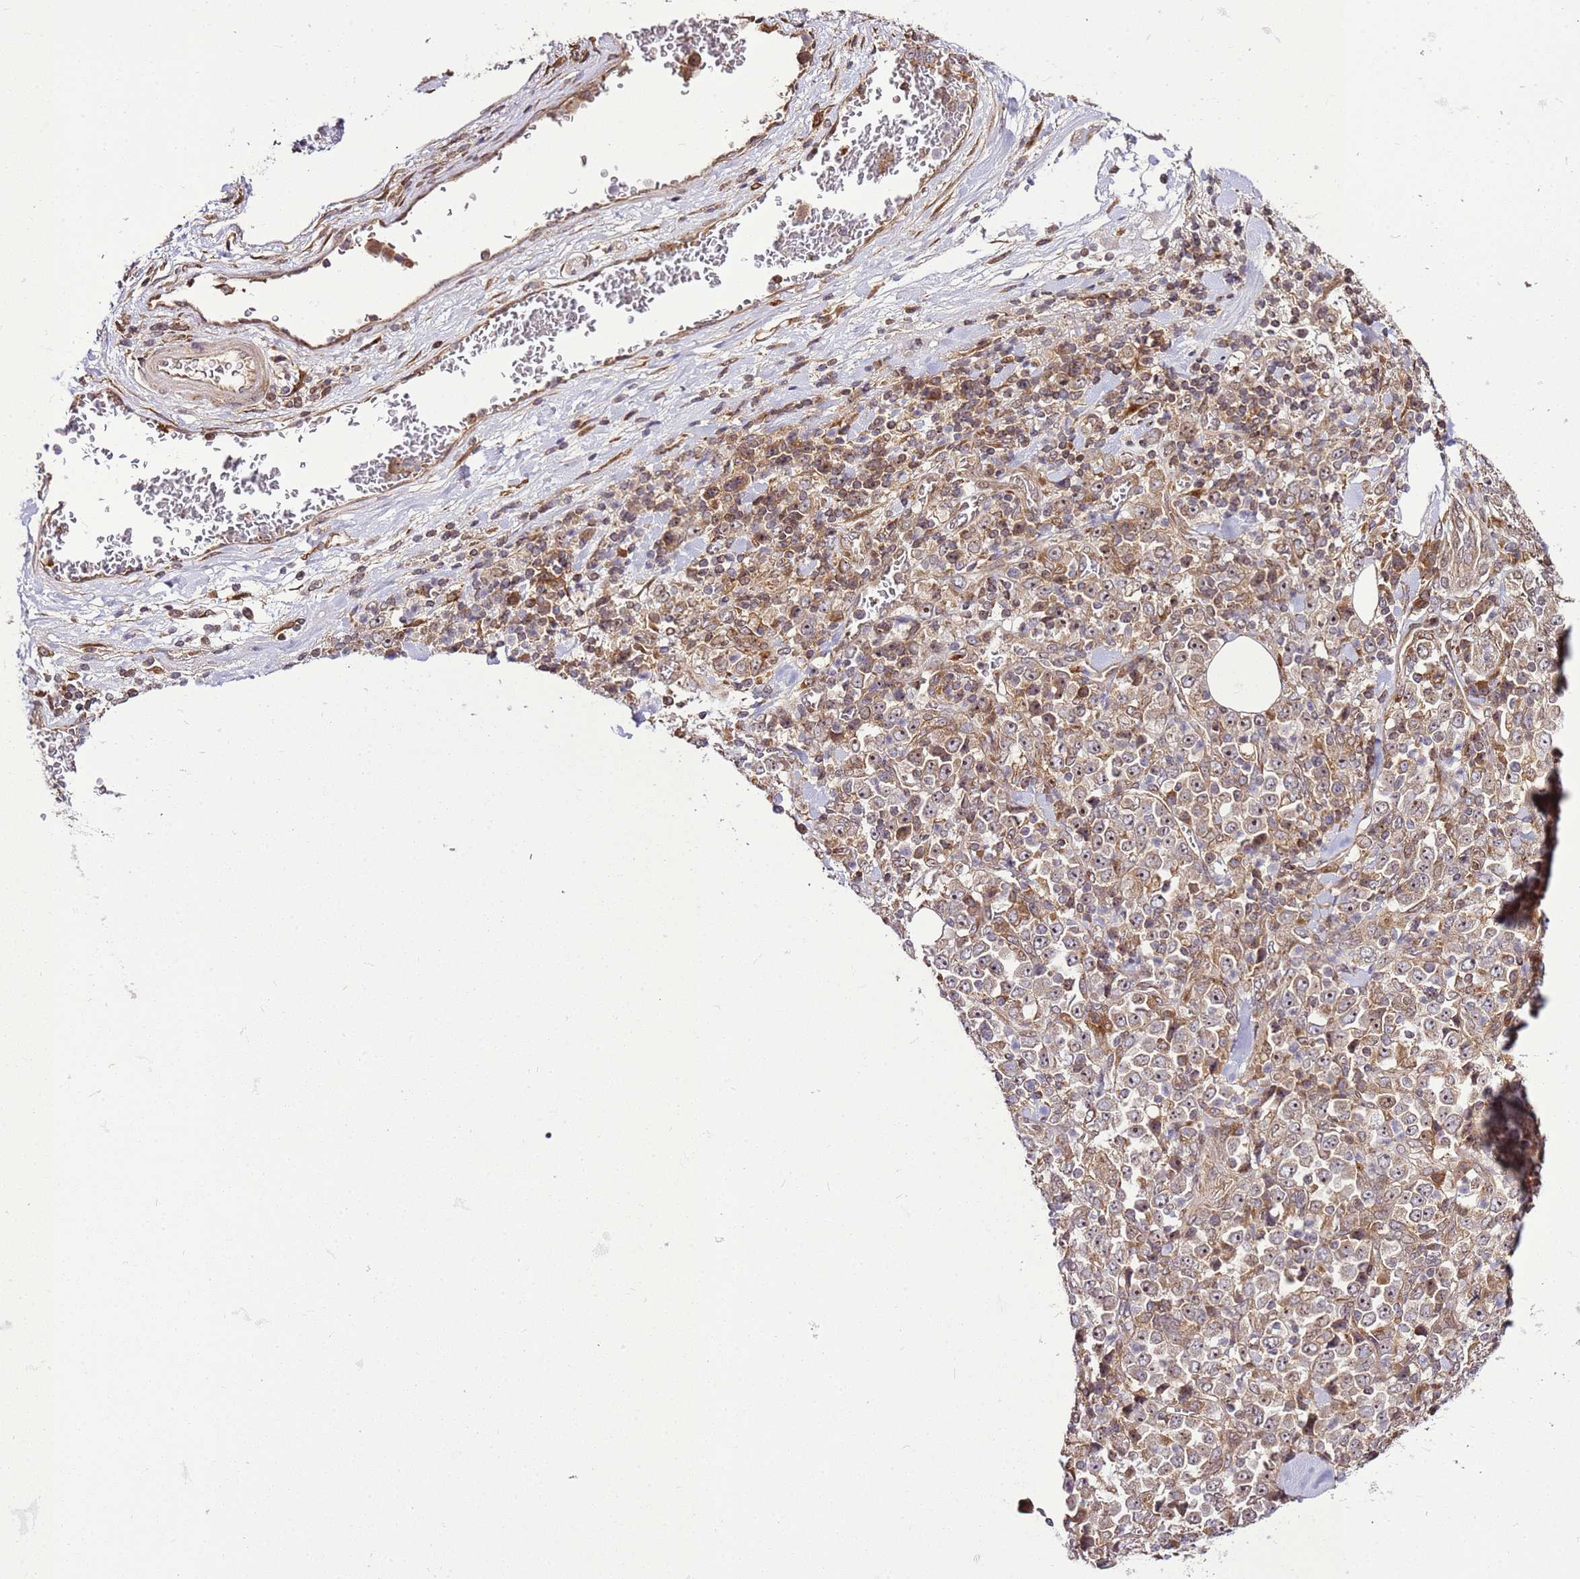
{"staining": {"intensity": "moderate", "quantity": ">75%", "location": "cytoplasmic/membranous,nuclear"}, "tissue": "stomach cancer", "cell_type": "Tumor cells", "image_type": "cancer", "snomed": [{"axis": "morphology", "description": "Normal tissue, NOS"}, {"axis": "morphology", "description": "Adenocarcinoma, NOS"}, {"axis": "topography", "description": "Stomach, upper"}, {"axis": "topography", "description": "Stomach"}], "caption": "Immunohistochemical staining of human adenocarcinoma (stomach) shows medium levels of moderate cytoplasmic/membranous and nuclear protein expression in about >75% of tumor cells.", "gene": "RASA3", "patient": {"sex": "male", "age": 59}}